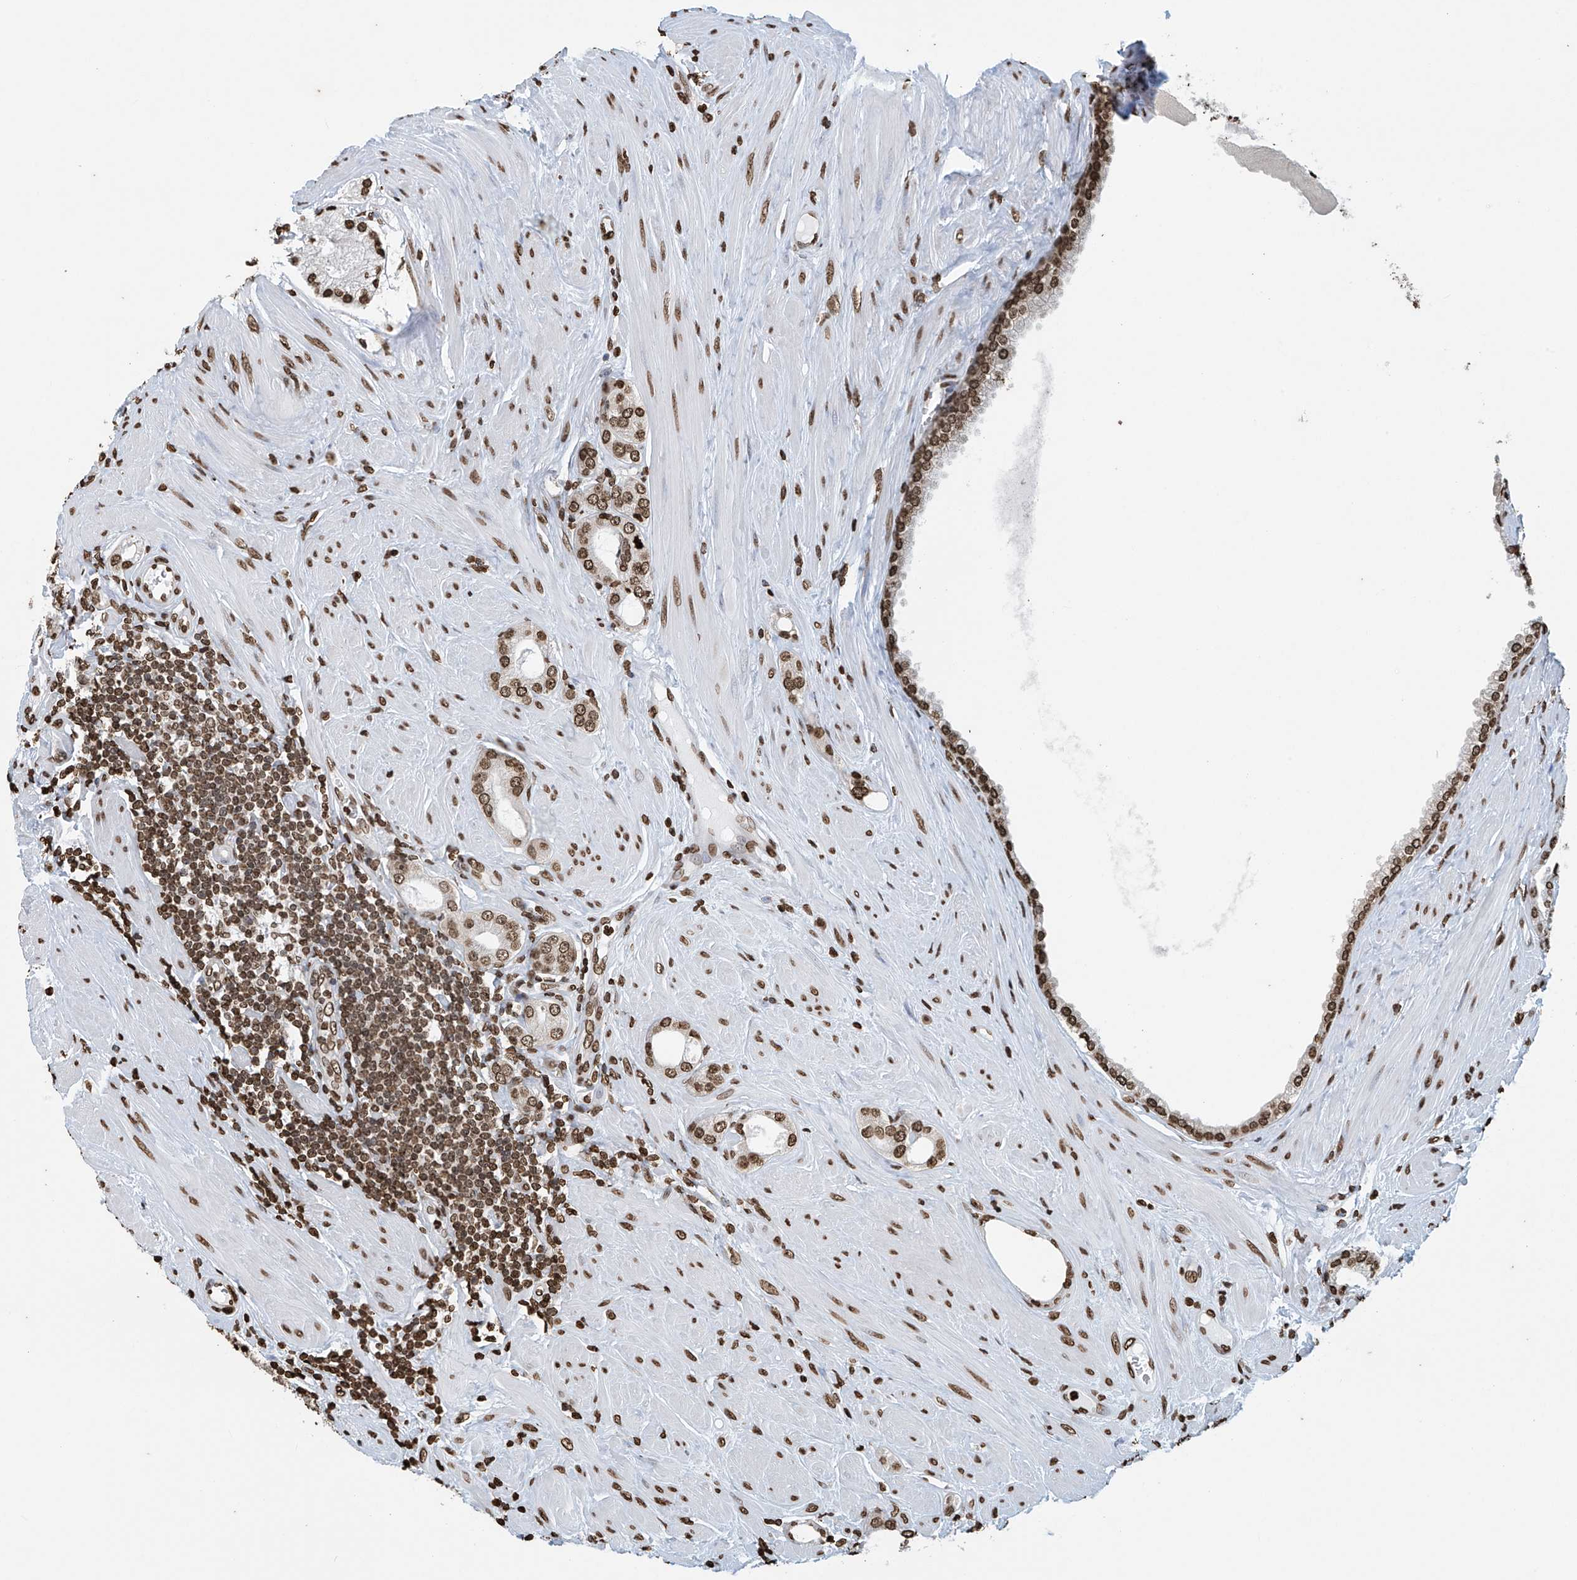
{"staining": {"intensity": "strong", "quantity": ">75%", "location": "nuclear"}, "tissue": "prostate cancer", "cell_type": "Tumor cells", "image_type": "cancer", "snomed": [{"axis": "morphology", "description": "Adenocarcinoma, Low grade"}, {"axis": "topography", "description": "Prostate"}], "caption": "A histopathology image of low-grade adenocarcinoma (prostate) stained for a protein reveals strong nuclear brown staining in tumor cells.", "gene": "DPPA2", "patient": {"sex": "male", "age": 62}}